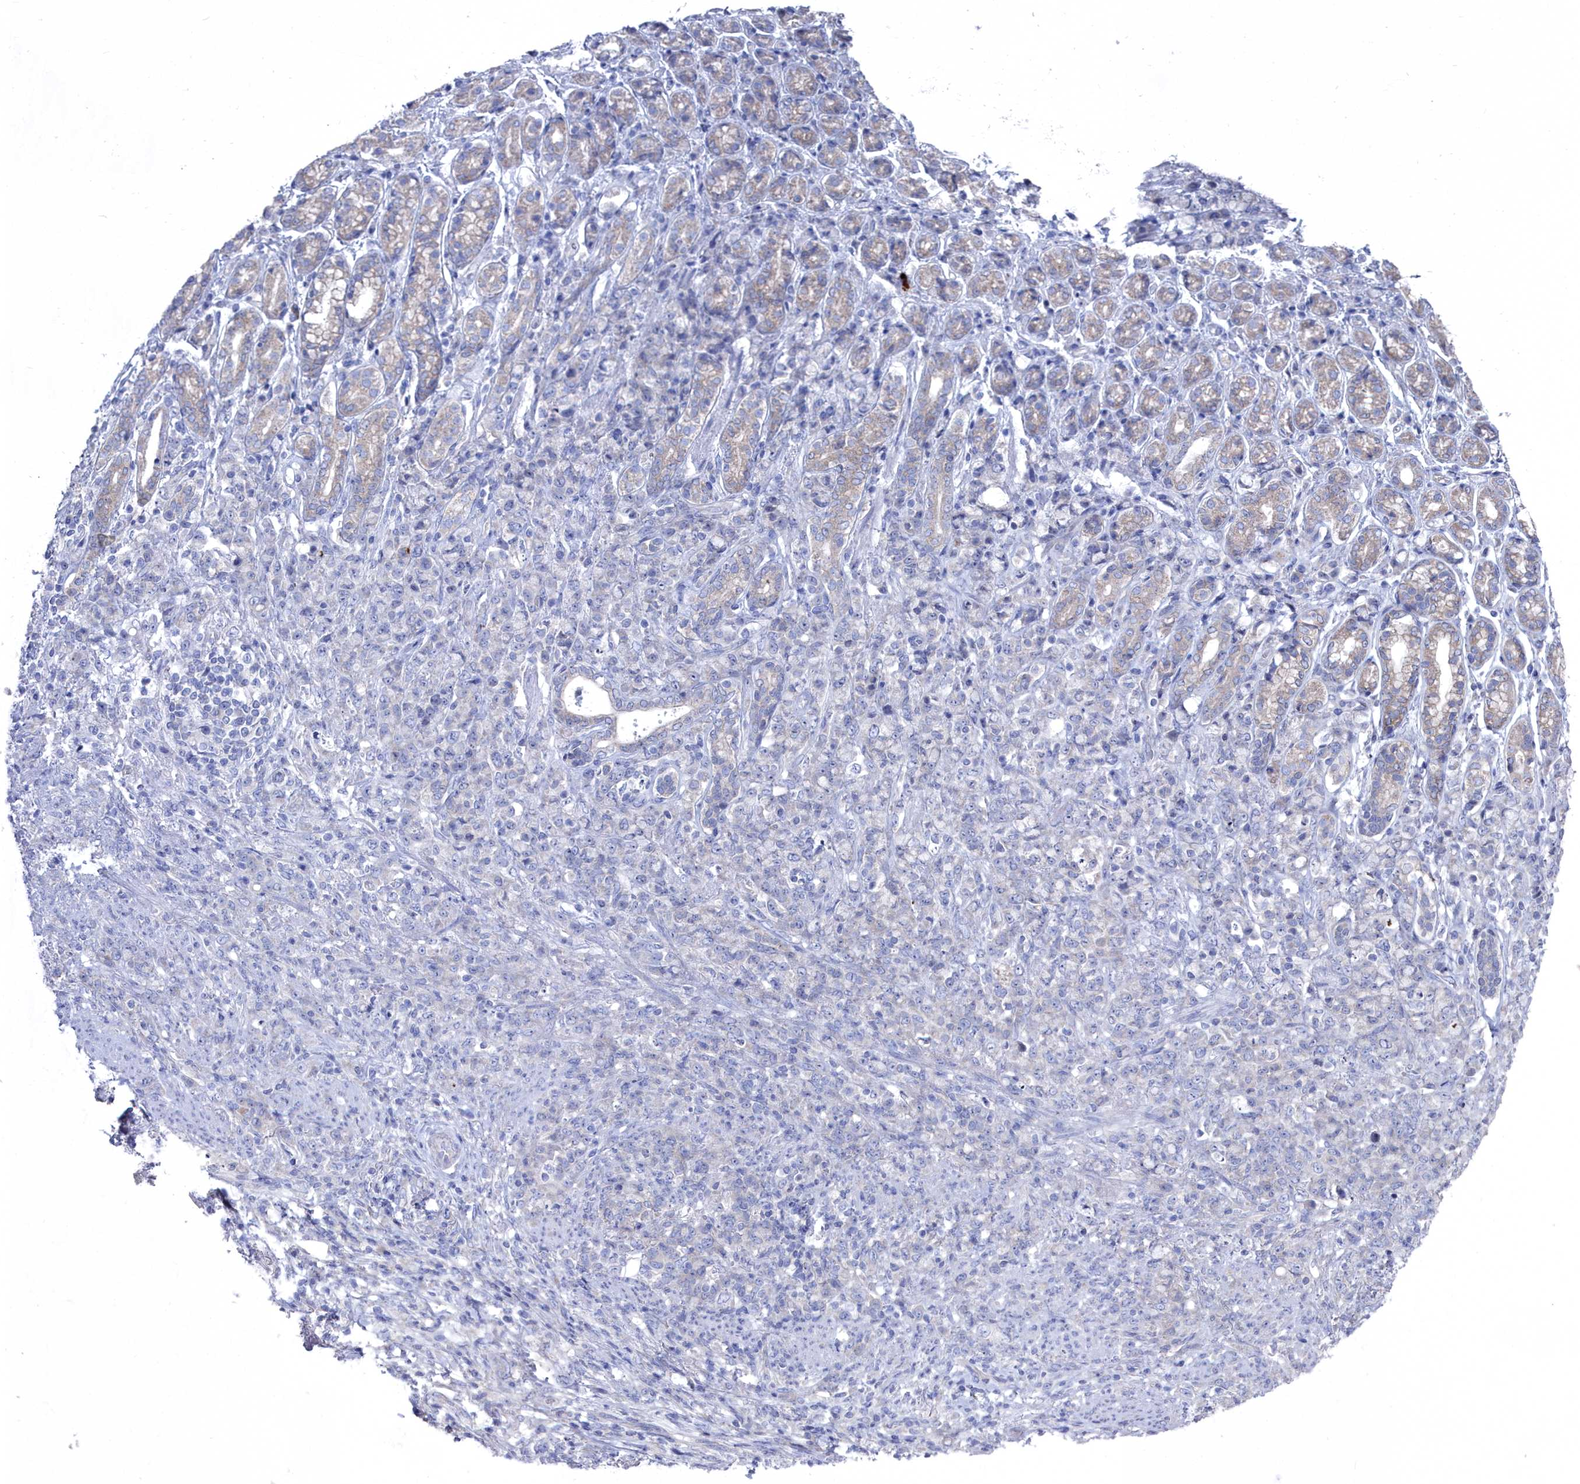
{"staining": {"intensity": "negative", "quantity": "none", "location": "none"}, "tissue": "stomach cancer", "cell_type": "Tumor cells", "image_type": "cancer", "snomed": [{"axis": "morphology", "description": "Adenocarcinoma, NOS"}, {"axis": "topography", "description": "Stomach"}], "caption": "Tumor cells show no significant protein positivity in stomach cancer.", "gene": "CCDC149", "patient": {"sex": "female", "age": 79}}